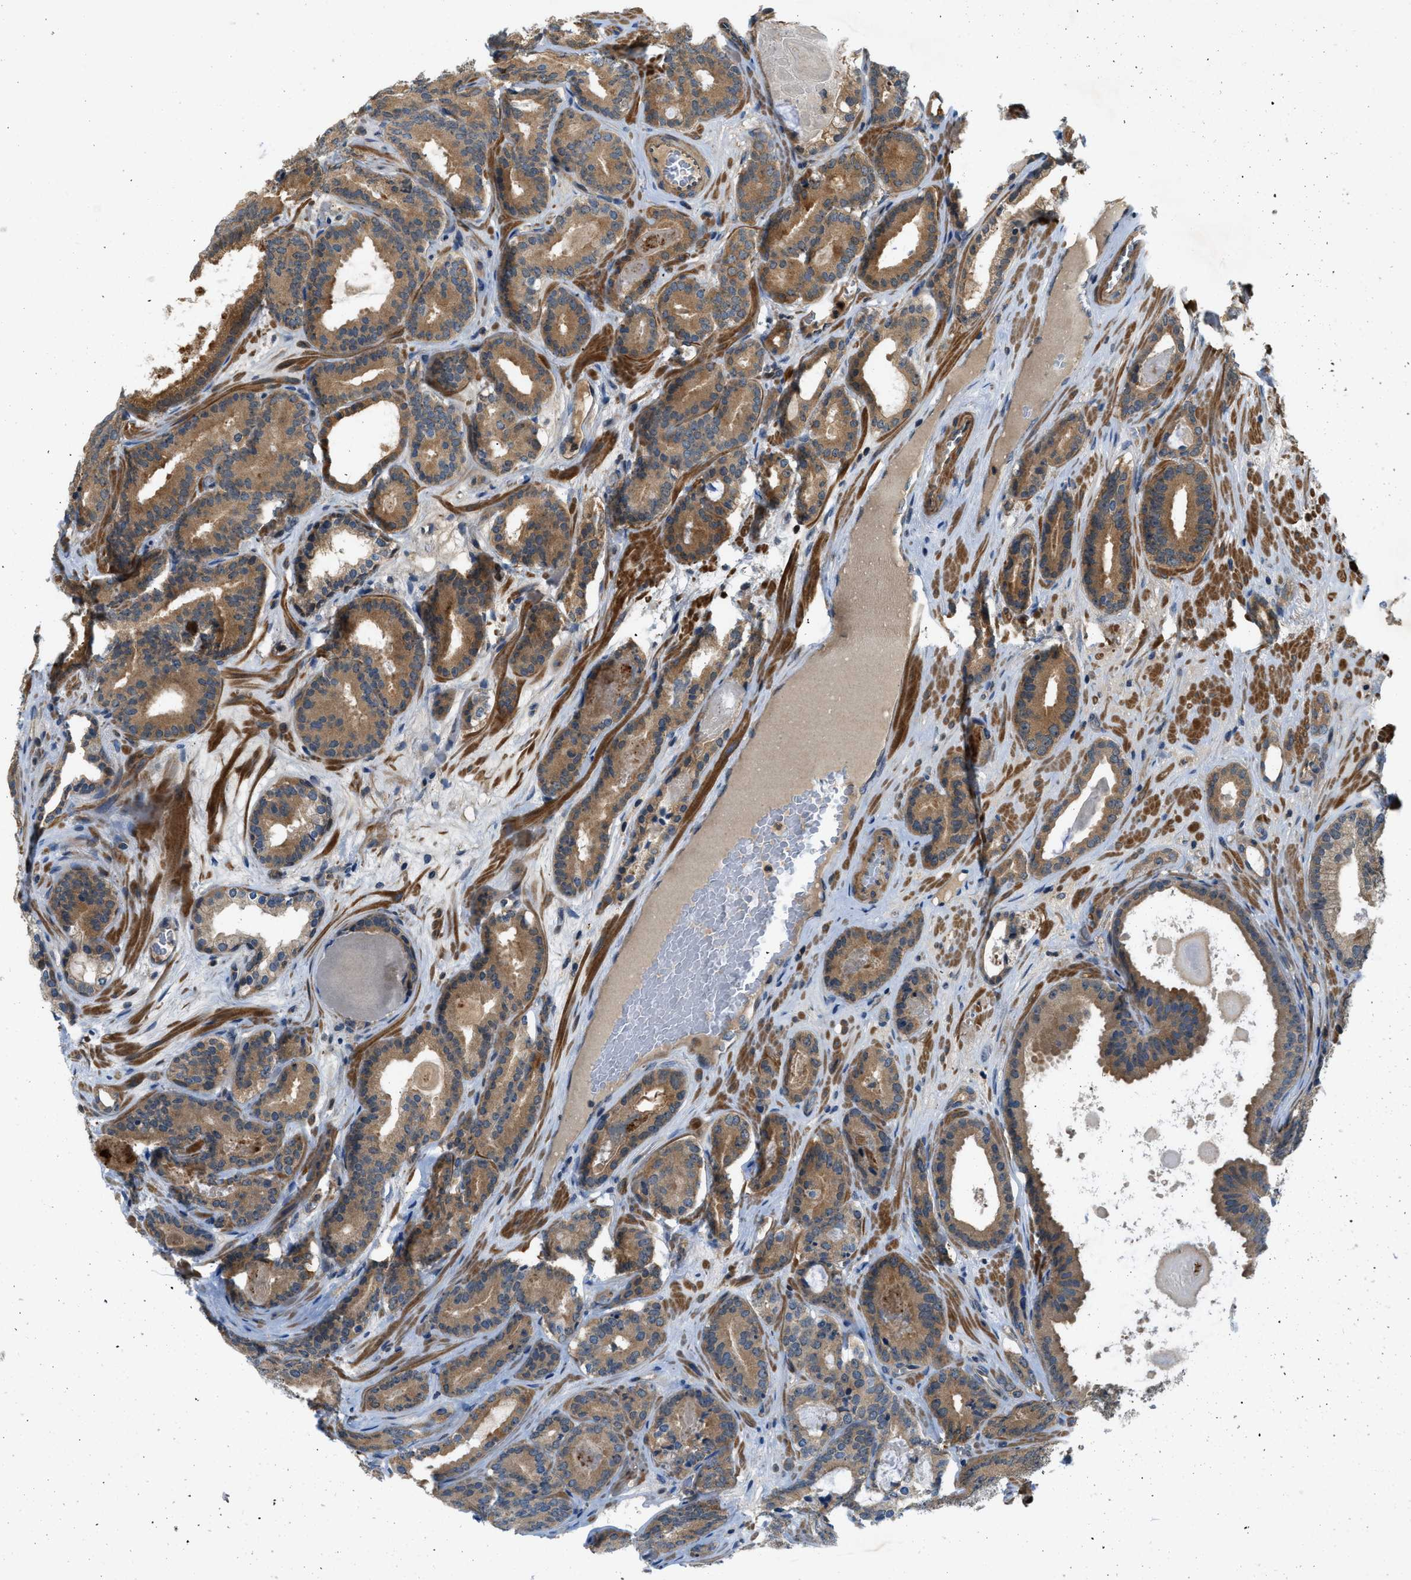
{"staining": {"intensity": "moderate", "quantity": ">75%", "location": "cytoplasmic/membranous"}, "tissue": "prostate cancer", "cell_type": "Tumor cells", "image_type": "cancer", "snomed": [{"axis": "morphology", "description": "Adenocarcinoma, High grade"}, {"axis": "topography", "description": "Prostate"}], "caption": "Immunohistochemical staining of high-grade adenocarcinoma (prostate) demonstrates moderate cytoplasmic/membranous protein positivity in approximately >75% of tumor cells. Using DAB (brown) and hematoxylin (blue) stains, captured at high magnification using brightfield microscopy.", "gene": "GPR31", "patient": {"sex": "male", "age": 60}}